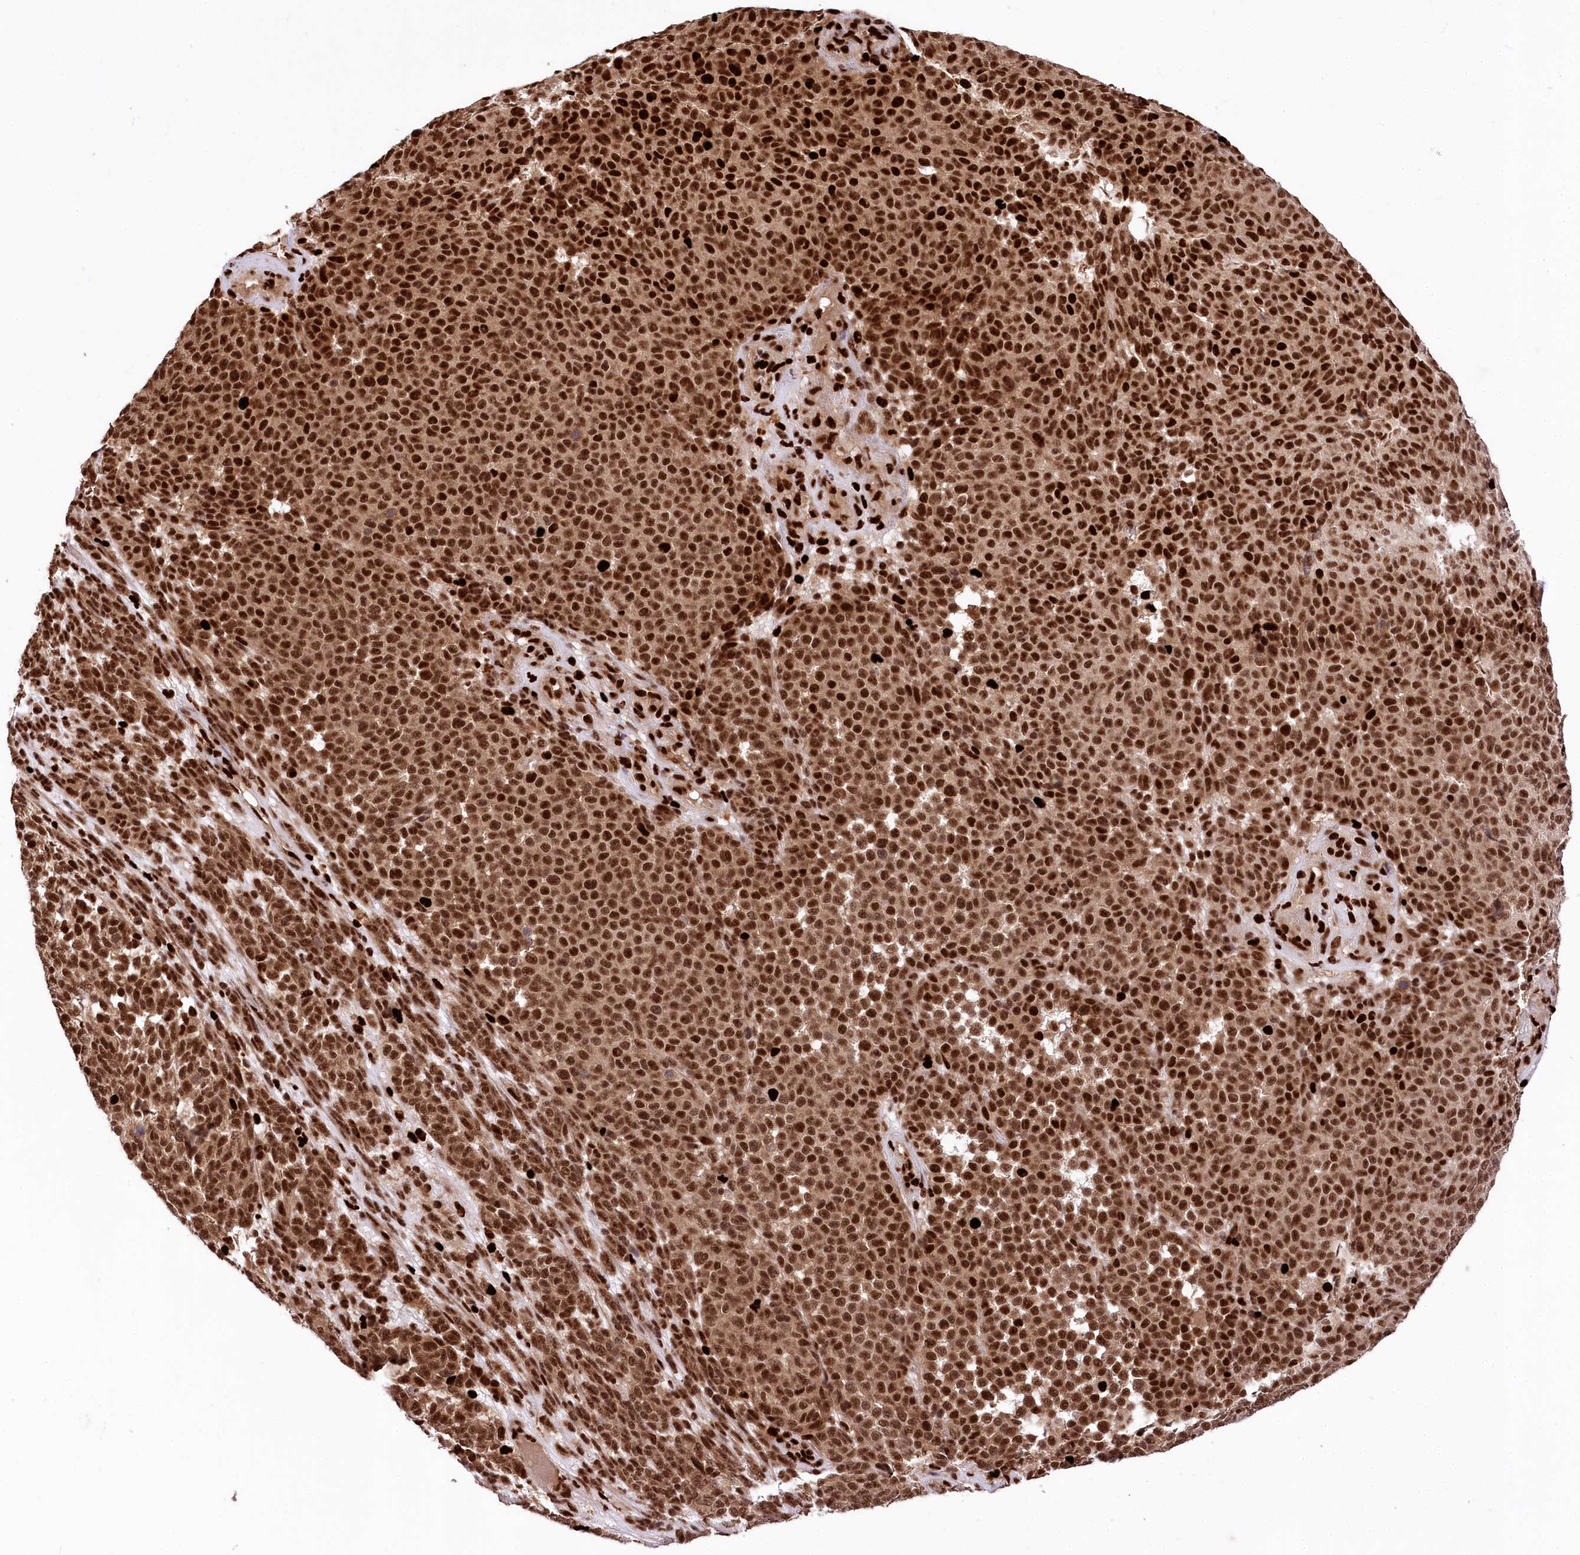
{"staining": {"intensity": "strong", "quantity": ">75%", "location": "cytoplasmic/membranous,nuclear"}, "tissue": "melanoma", "cell_type": "Tumor cells", "image_type": "cancer", "snomed": [{"axis": "morphology", "description": "Malignant melanoma, NOS"}, {"axis": "topography", "description": "Skin"}], "caption": "An IHC histopathology image of tumor tissue is shown. Protein staining in brown shows strong cytoplasmic/membranous and nuclear positivity in malignant melanoma within tumor cells.", "gene": "FIGN", "patient": {"sex": "male", "age": 49}}